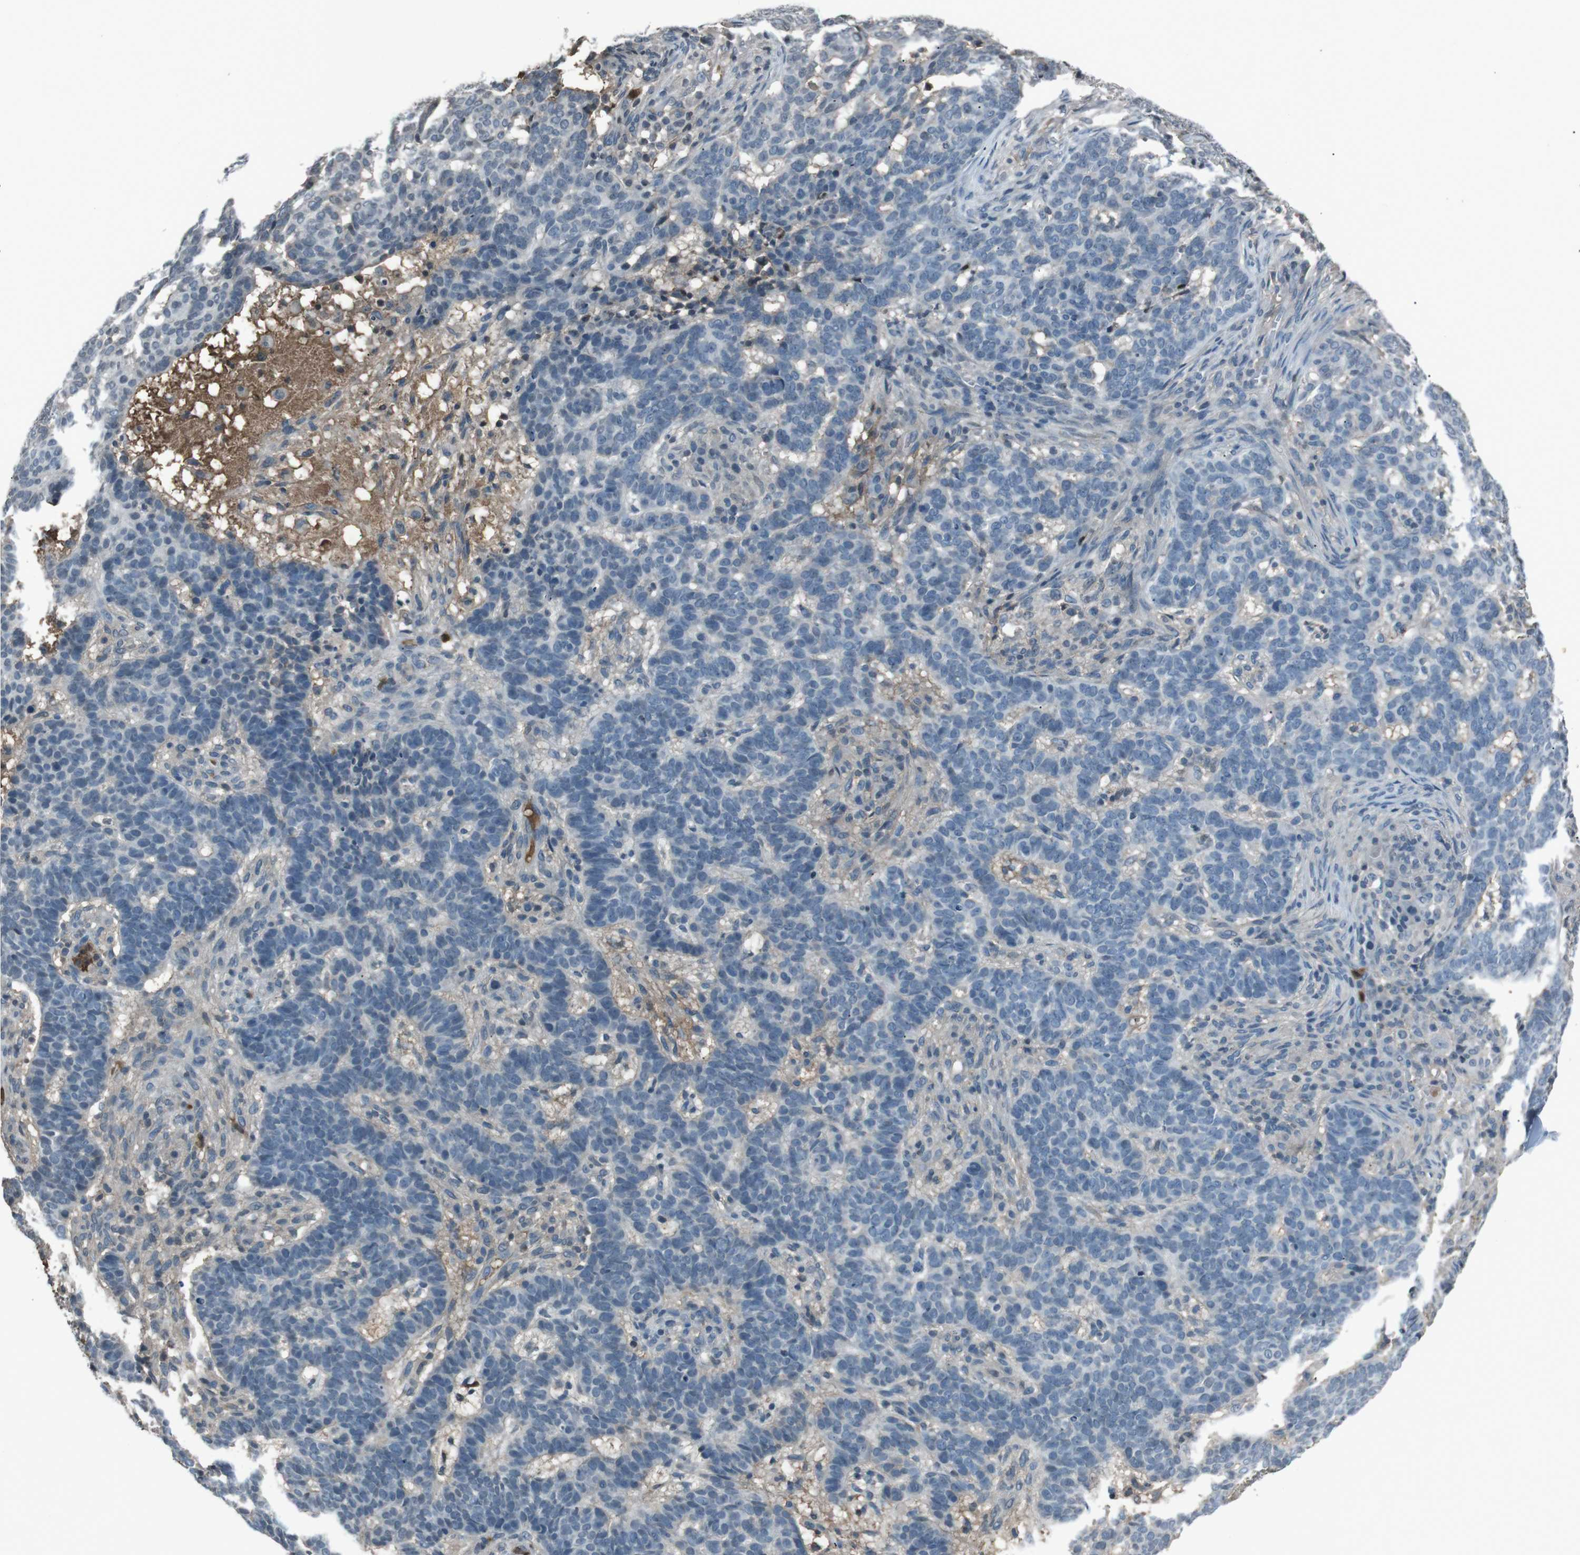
{"staining": {"intensity": "negative", "quantity": "none", "location": "none"}, "tissue": "skin cancer", "cell_type": "Tumor cells", "image_type": "cancer", "snomed": [{"axis": "morphology", "description": "Basal cell carcinoma"}, {"axis": "topography", "description": "Skin"}], "caption": "Protein analysis of skin cancer (basal cell carcinoma) demonstrates no significant staining in tumor cells.", "gene": "UGT1A6", "patient": {"sex": "male", "age": 85}}